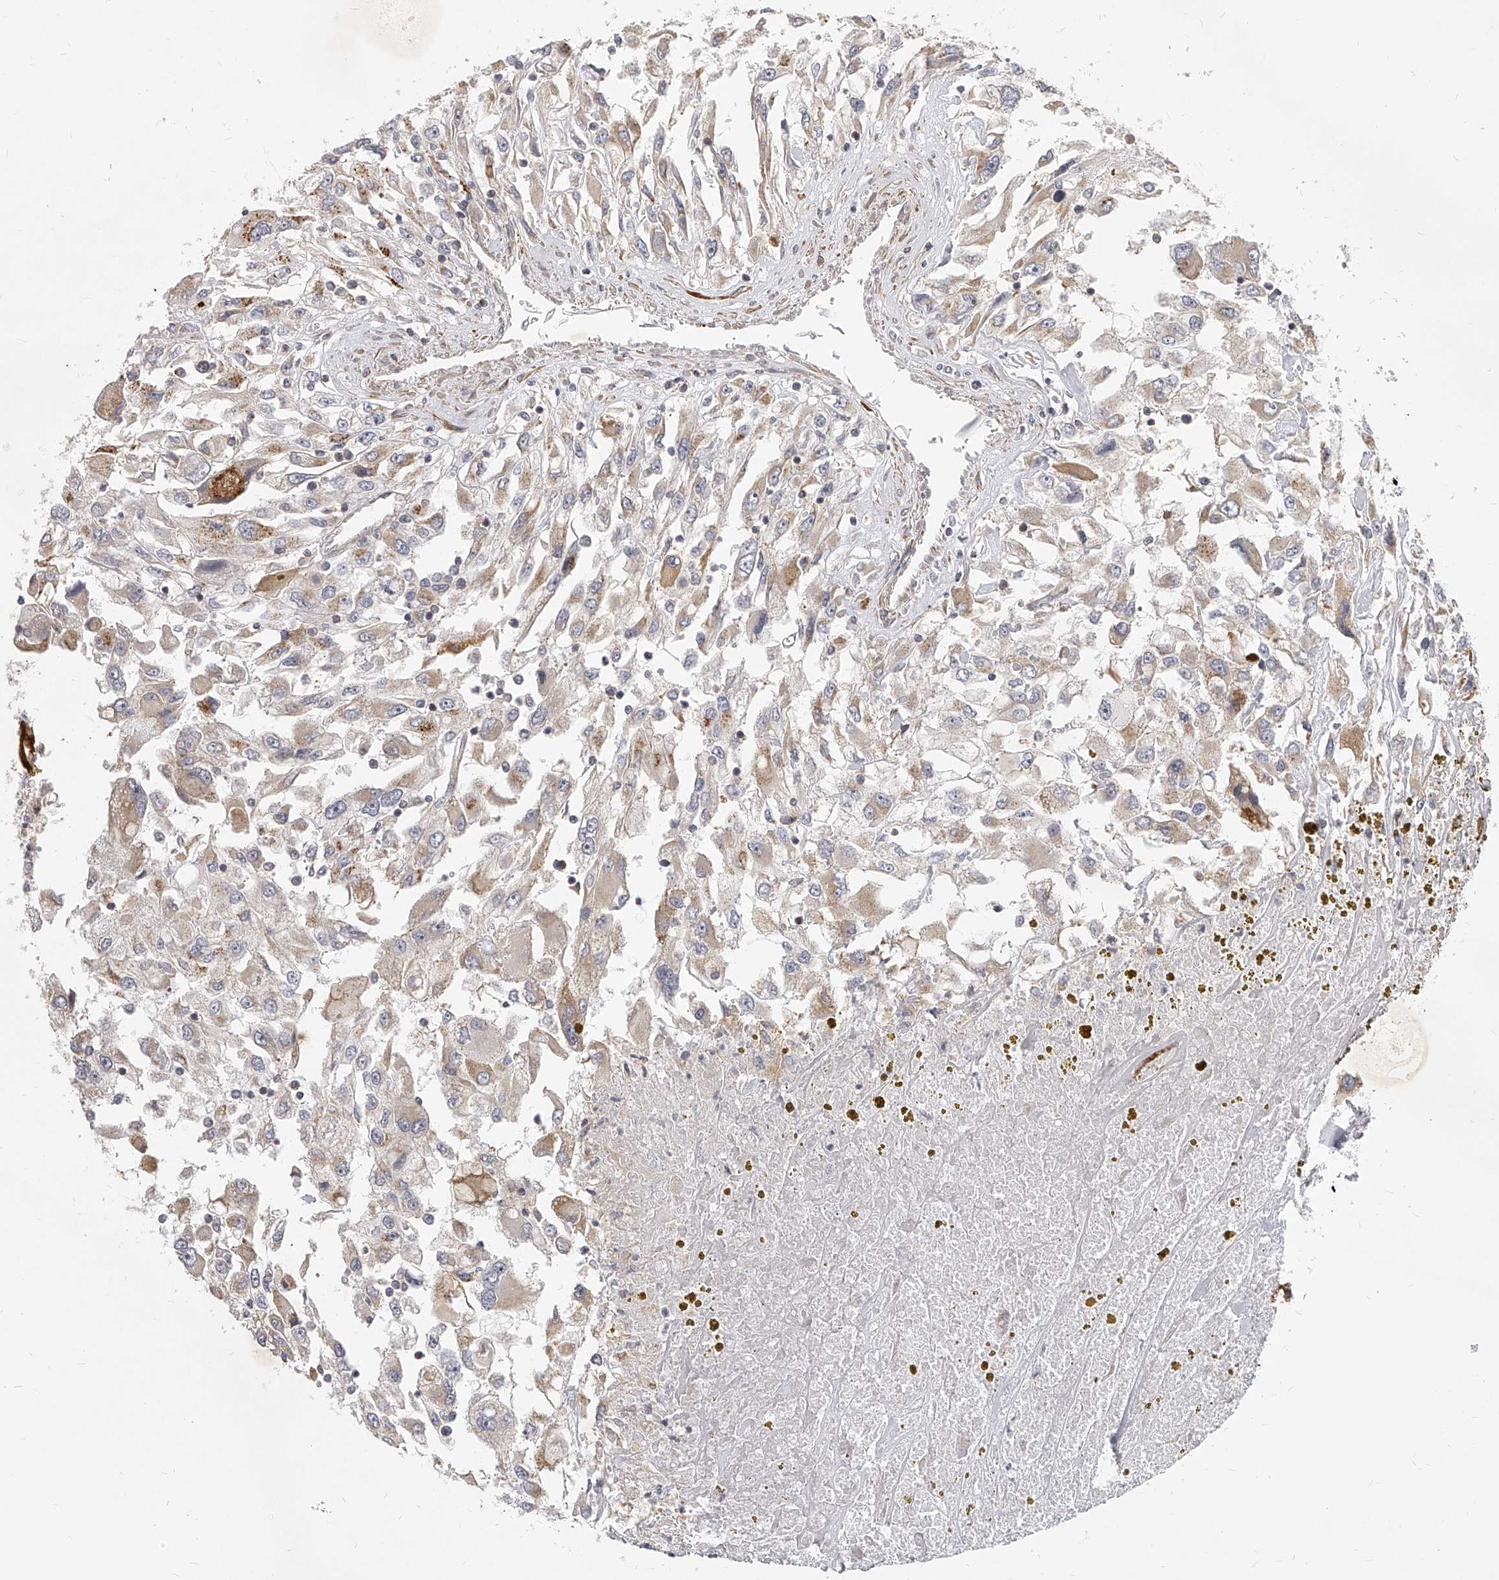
{"staining": {"intensity": "weak", "quantity": "25%-75%", "location": "cytoplasmic/membranous"}, "tissue": "renal cancer", "cell_type": "Tumor cells", "image_type": "cancer", "snomed": [{"axis": "morphology", "description": "Adenocarcinoma, NOS"}, {"axis": "topography", "description": "Kidney"}], "caption": "Renal cancer (adenocarcinoma) stained with a protein marker shows weak staining in tumor cells.", "gene": "SLC37A1", "patient": {"sex": "female", "age": 52}}